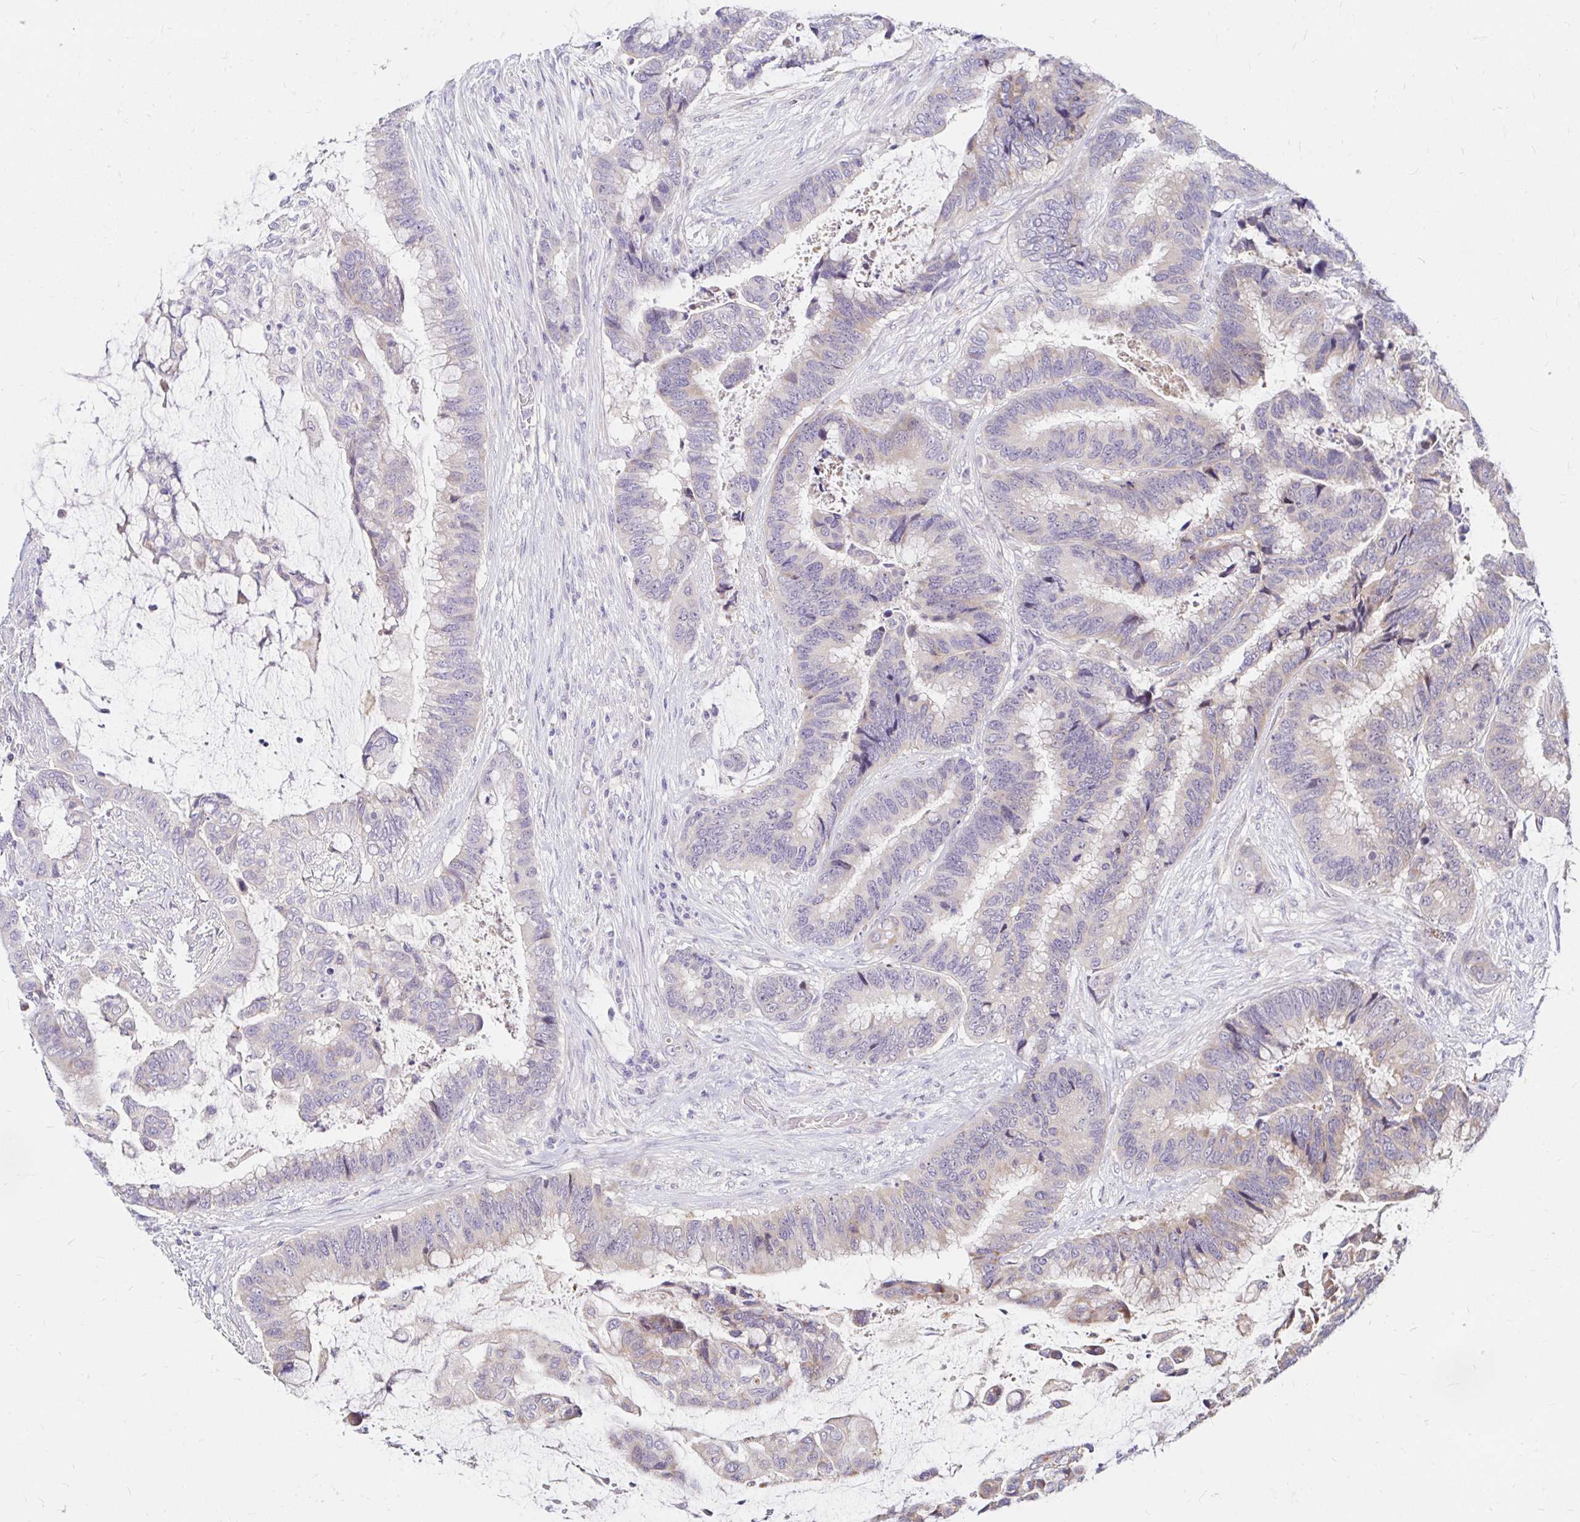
{"staining": {"intensity": "negative", "quantity": "none", "location": "none"}, "tissue": "colorectal cancer", "cell_type": "Tumor cells", "image_type": "cancer", "snomed": [{"axis": "morphology", "description": "Adenocarcinoma, NOS"}, {"axis": "topography", "description": "Rectum"}], "caption": "A photomicrograph of colorectal cancer stained for a protein displays no brown staining in tumor cells.", "gene": "GUCY1A1", "patient": {"sex": "female", "age": 59}}